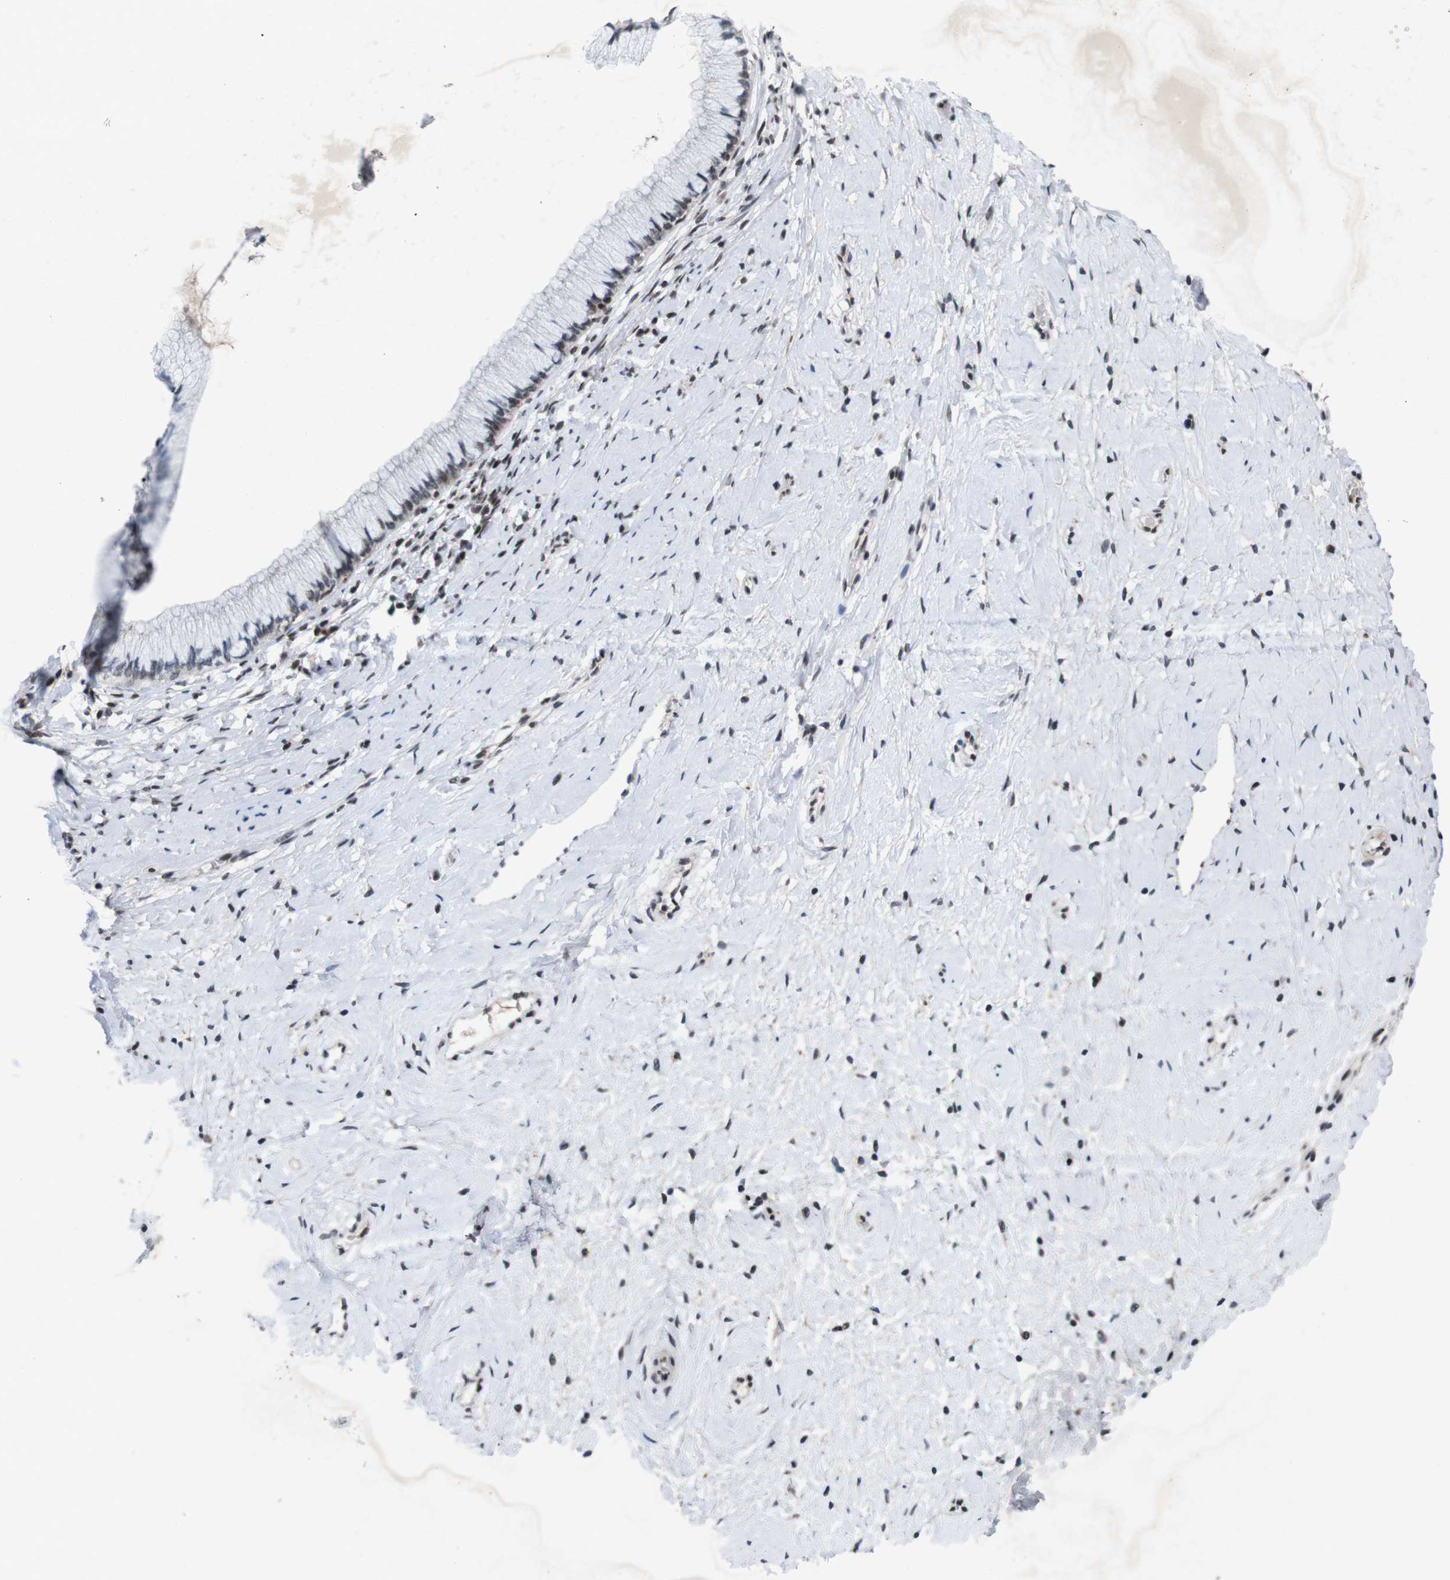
{"staining": {"intensity": "moderate", "quantity": ">75%", "location": "nuclear"}, "tissue": "cervix", "cell_type": "Glandular cells", "image_type": "normal", "snomed": [{"axis": "morphology", "description": "Normal tissue, NOS"}, {"axis": "topography", "description": "Cervix"}], "caption": "Immunohistochemistry (DAB (3,3'-diaminobenzidine)) staining of benign human cervix reveals moderate nuclear protein positivity in about >75% of glandular cells.", "gene": "MAGEH1", "patient": {"sex": "female", "age": 39}}